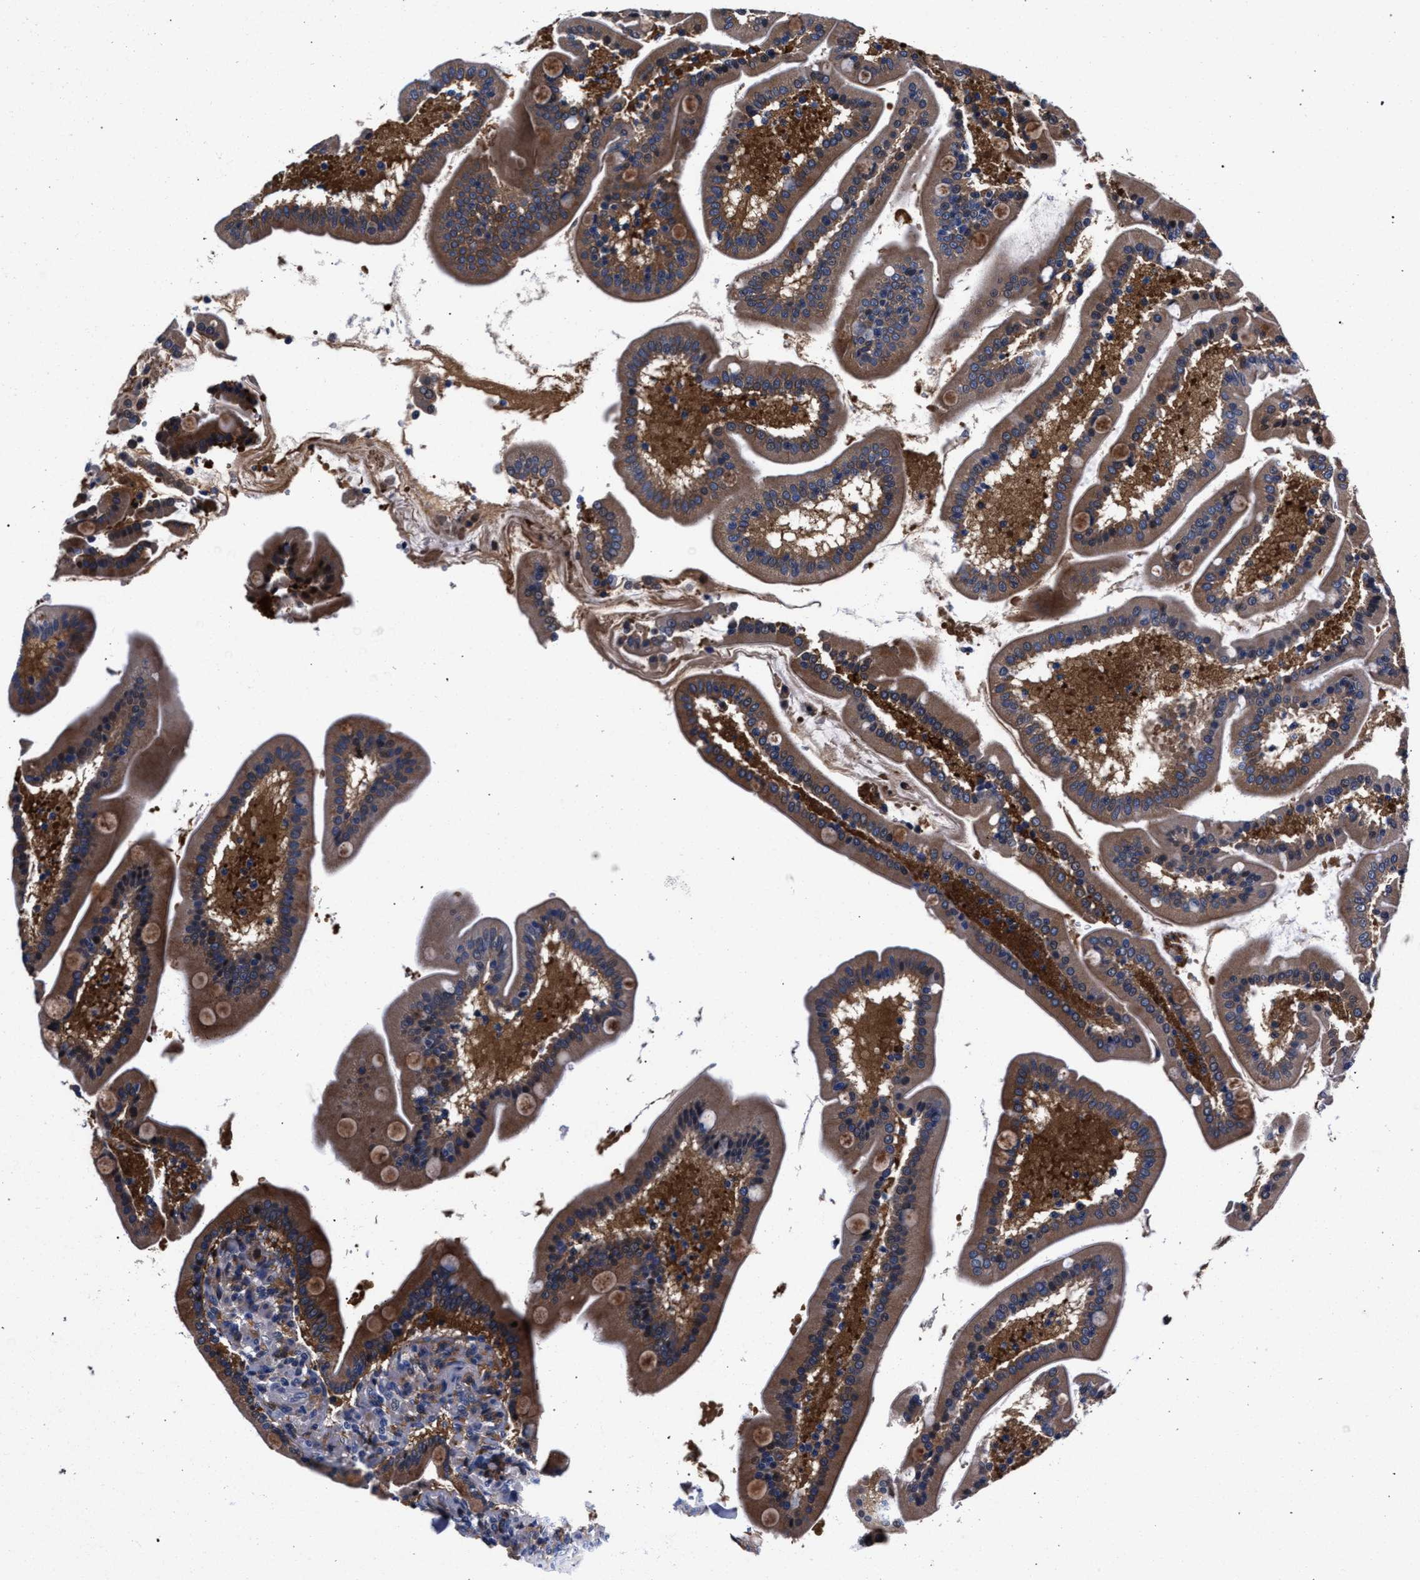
{"staining": {"intensity": "moderate", "quantity": ">75%", "location": "cytoplasmic/membranous"}, "tissue": "duodenum", "cell_type": "Glandular cells", "image_type": "normal", "snomed": [{"axis": "morphology", "description": "Normal tissue, NOS"}, {"axis": "topography", "description": "Duodenum"}], "caption": "Immunohistochemistry (IHC) micrograph of benign duodenum stained for a protein (brown), which exhibits medium levels of moderate cytoplasmic/membranous expression in approximately >75% of glandular cells.", "gene": "ZNF462", "patient": {"sex": "male", "age": 54}}